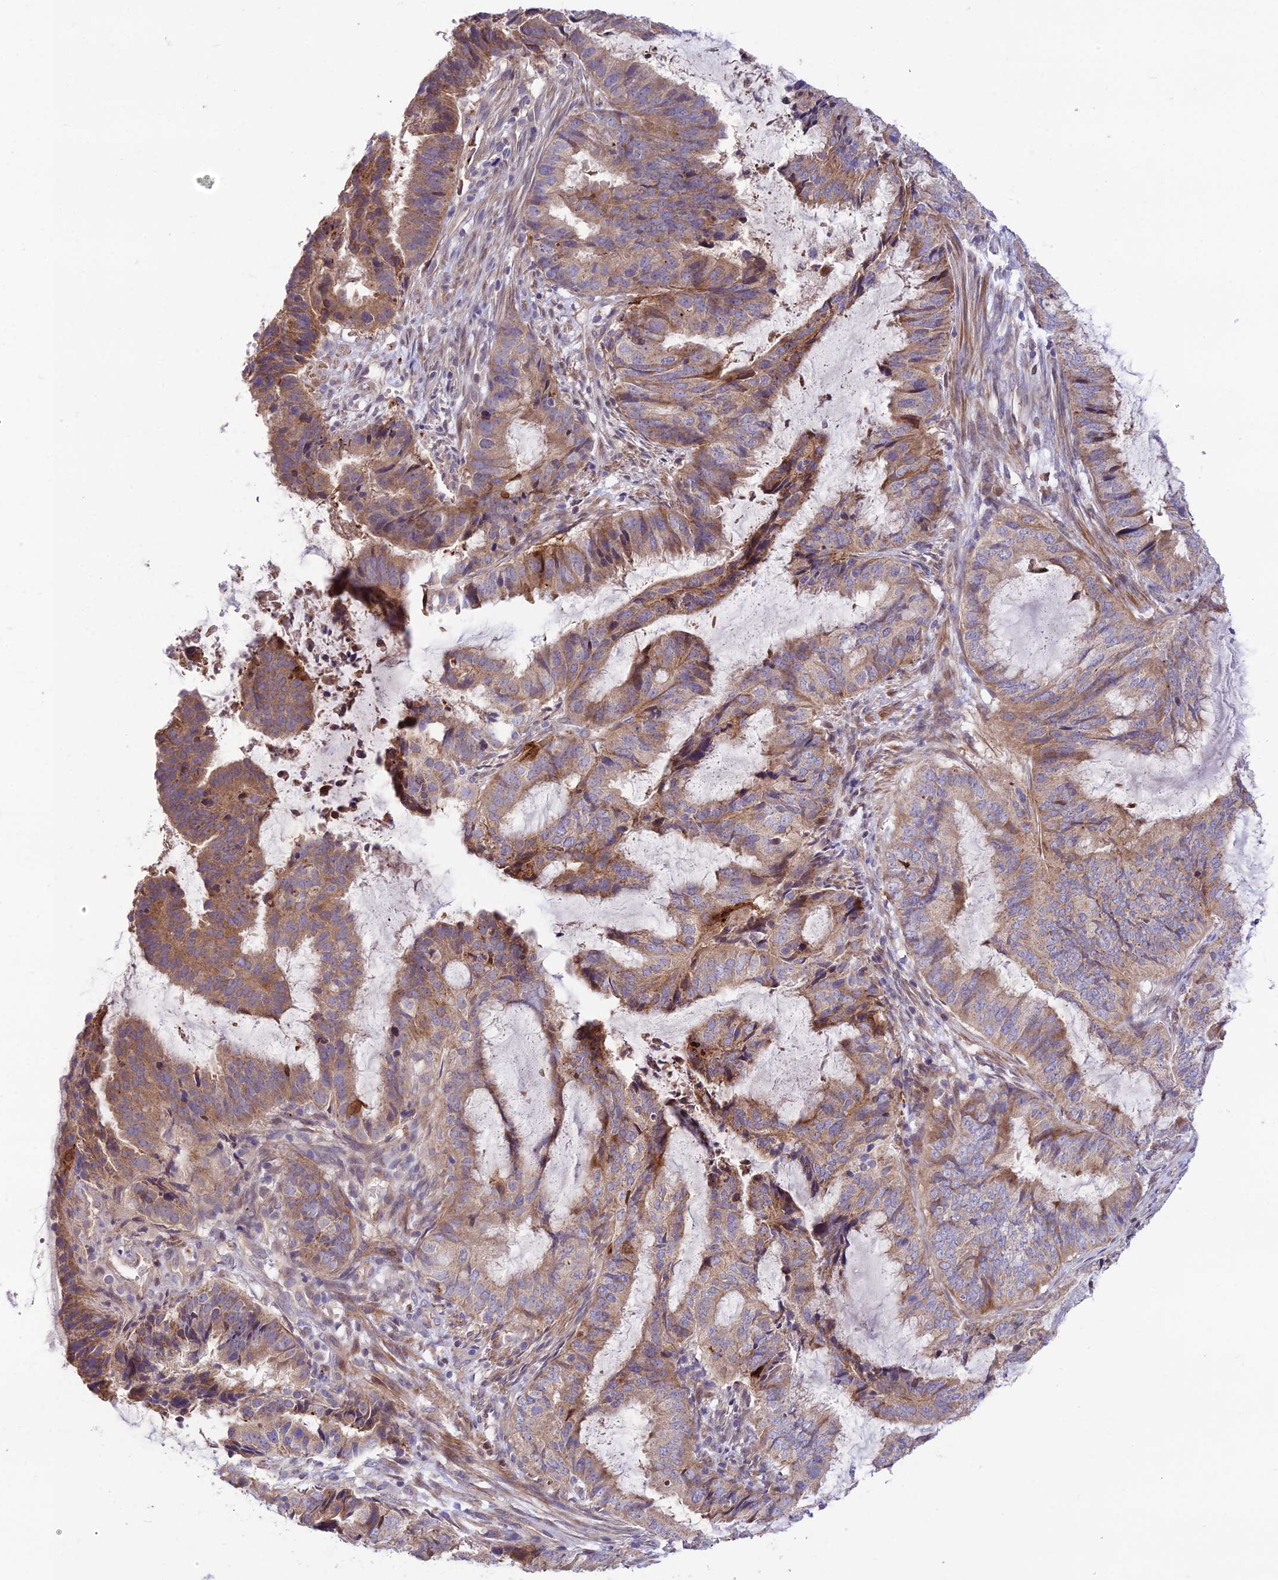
{"staining": {"intensity": "moderate", "quantity": ">75%", "location": "cytoplasmic/membranous"}, "tissue": "endometrial cancer", "cell_type": "Tumor cells", "image_type": "cancer", "snomed": [{"axis": "morphology", "description": "Adenocarcinoma, NOS"}, {"axis": "topography", "description": "Endometrium"}], "caption": "Protein staining shows moderate cytoplasmic/membranous expression in approximately >75% of tumor cells in endometrial adenocarcinoma.", "gene": "TRIM43B", "patient": {"sex": "female", "age": 51}}